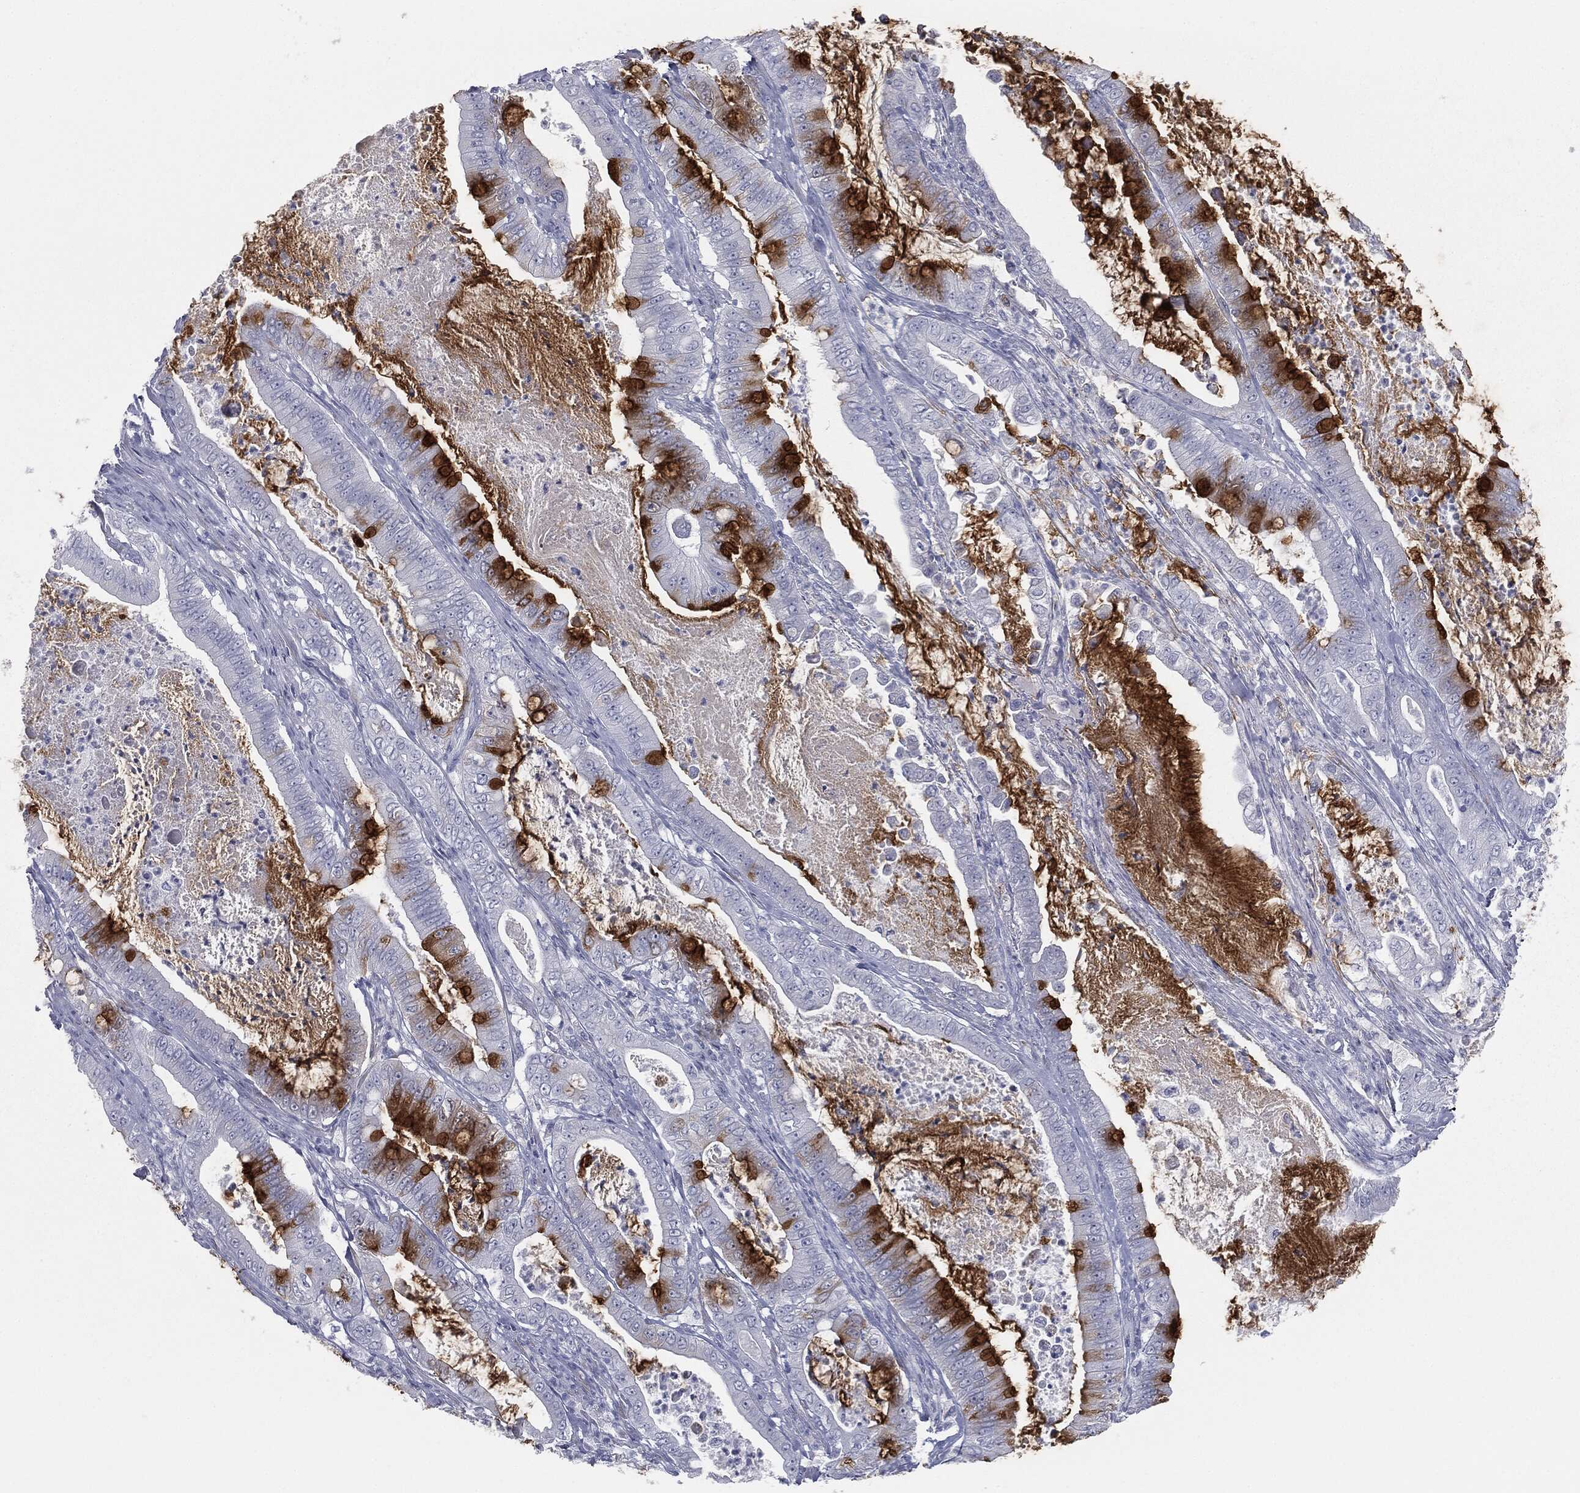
{"staining": {"intensity": "strong", "quantity": "25%-75%", "location": "cytoplasmic/membranous"}, "tissue": "pancreatic cancer", "cell_type": "Tumor cells", "image_type": "cancer", "snomed": [{"axis": "morphology", "description": "Adenocarcinoma, NOS"}, {"axis": "topography", "description": "Pancreas"}], "caption": "Human pancreatic cancer stained with a protein marker shows strong staining in tumor cells.", "gene": "MUC5AC", "patient": {"sex": "male", "age": 71}}